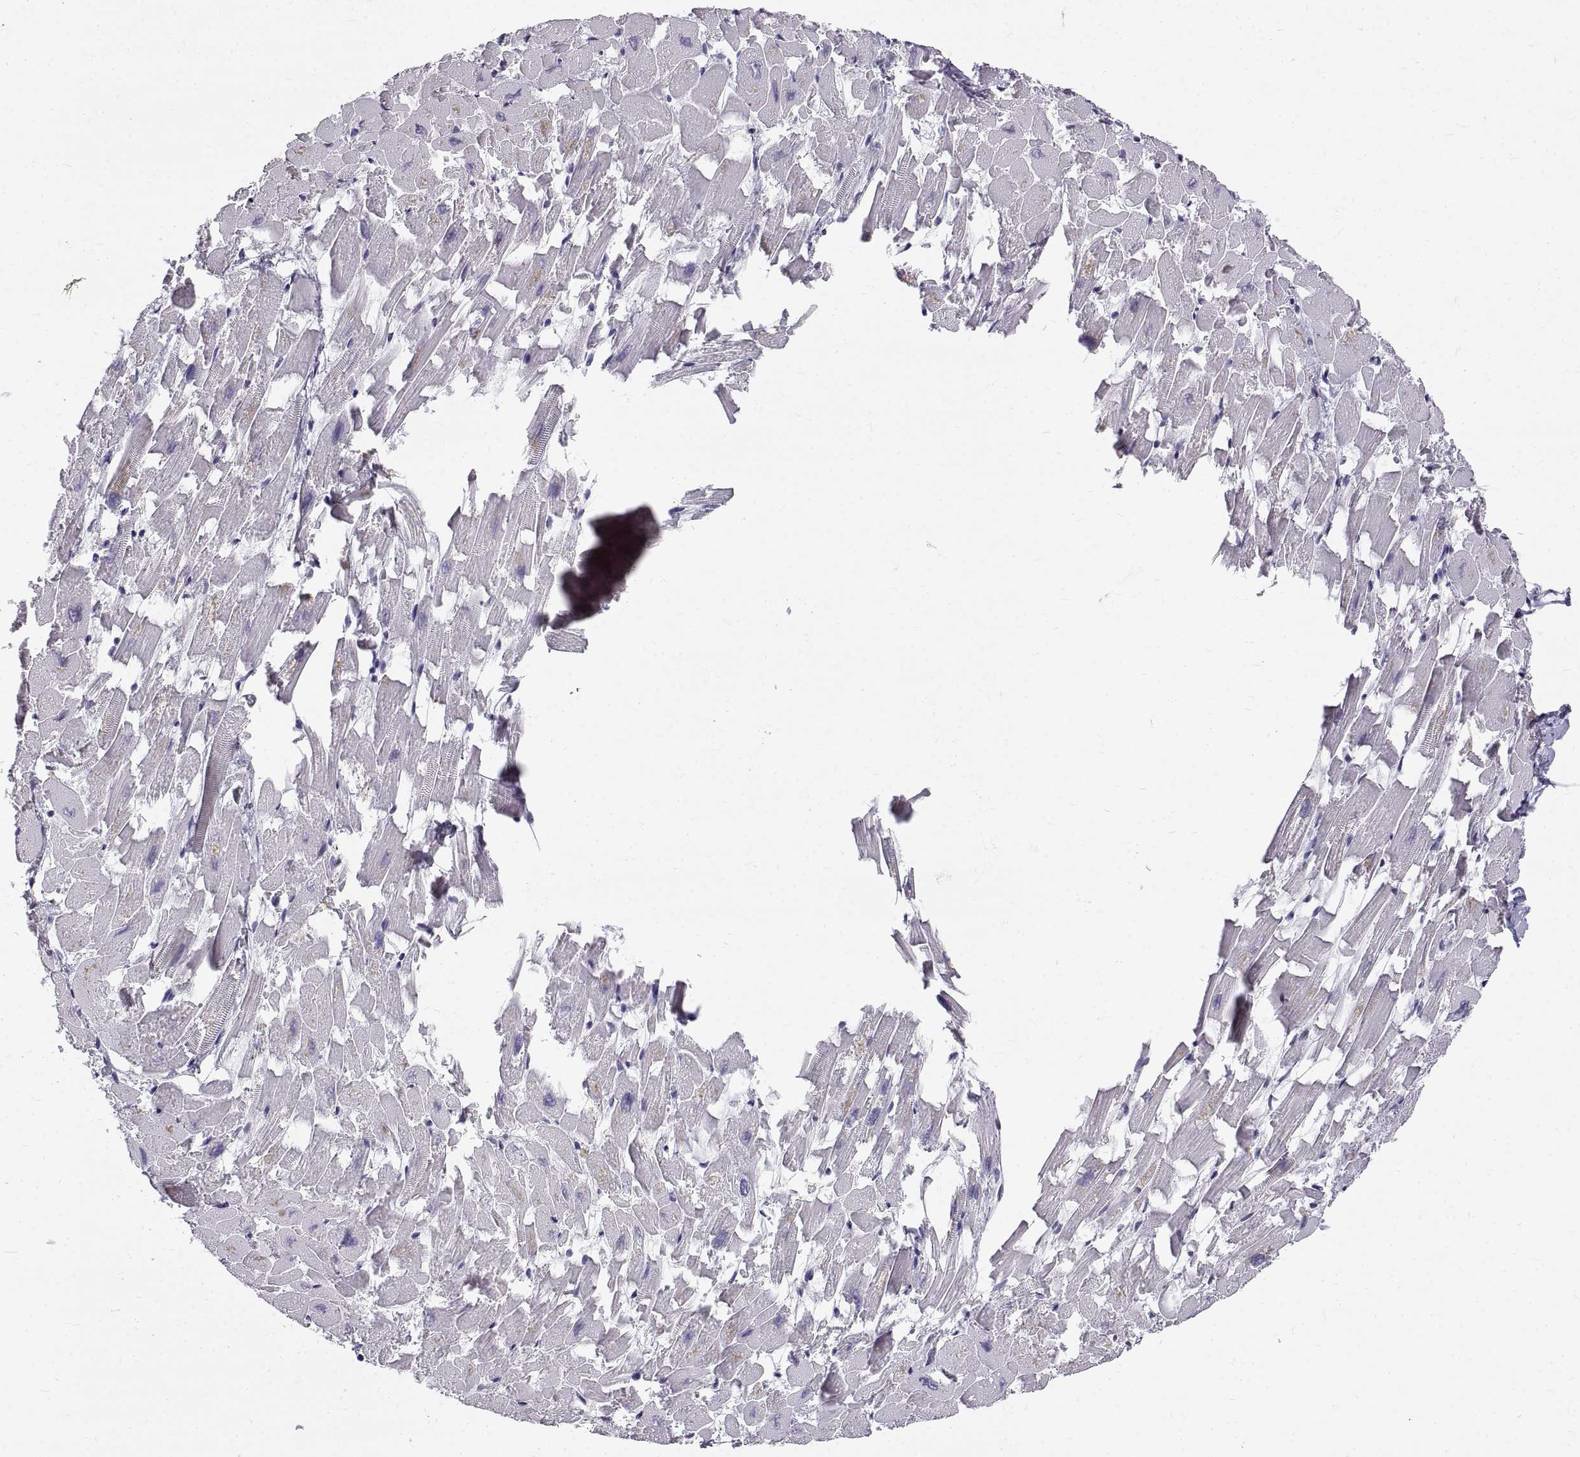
{"staining": {"intensity": "negative", "quantity": "none", "location": "none"}, "tissue": "heart muscle", "cell_type": "Cardiomyocytes", "image_type": "normal", "snomed": [{"axis": "morphology", "description": "Normal tissue, NOS"}, {"axis": "topography", "description": "Heart"}], "caption": "Immunohistochemistry (IHC) of benign heart muscle displays no expression in cardiomyocytes. Brightfield microscopy of immunohistochemistry stained with DAB (3,3'-diaminobenzidine) (brown) and hematoxylin (blue), captured at high magnification.", "gene": "GNG12", "patient": {"sex": "female", "age": 64}}